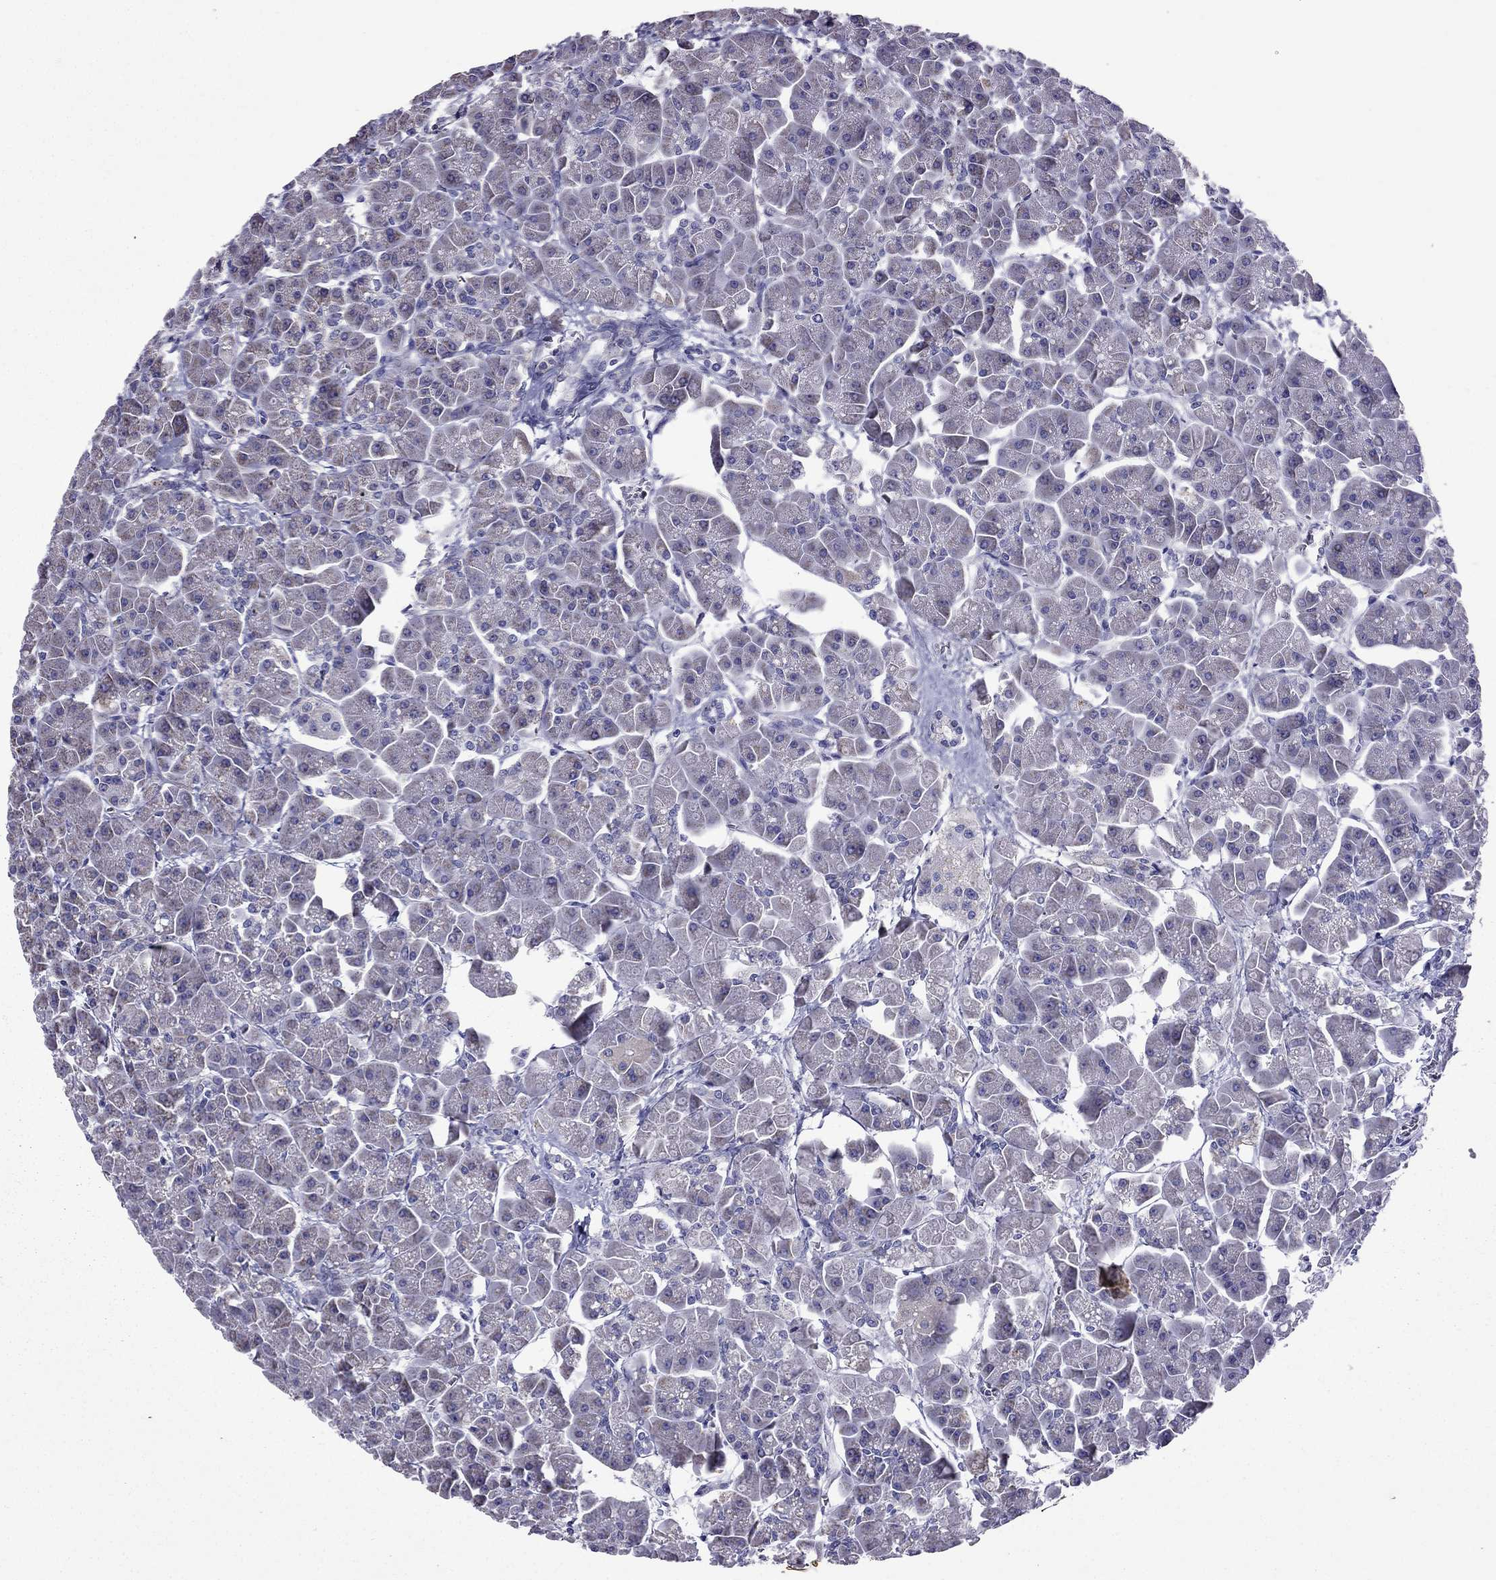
{"staining": {"intensity": "negative", "quantity": "none", "location": "none"}, "tissue": "pancreas", "cell_type": "Exocrine glandular cells", "image_type": "normal", "snomed": [{"axis": "morphology", "description": "Normal tissue, NOS"}, {"axis": "topography", "description": "Pancreas"}], "caption": "Immunohistochemical staining of unremarkable human pancreas demonstrates no significant positivity in exocrine glandular cells. (Stains: DAB (3,3'-diaminobenzidine) immunohistochemistry with hematoxylin counter stain, Microscopy: brightfield microscopy at high magnification).", "gene": "DSC1", "patient": {"sex": "male", "age": 70}}